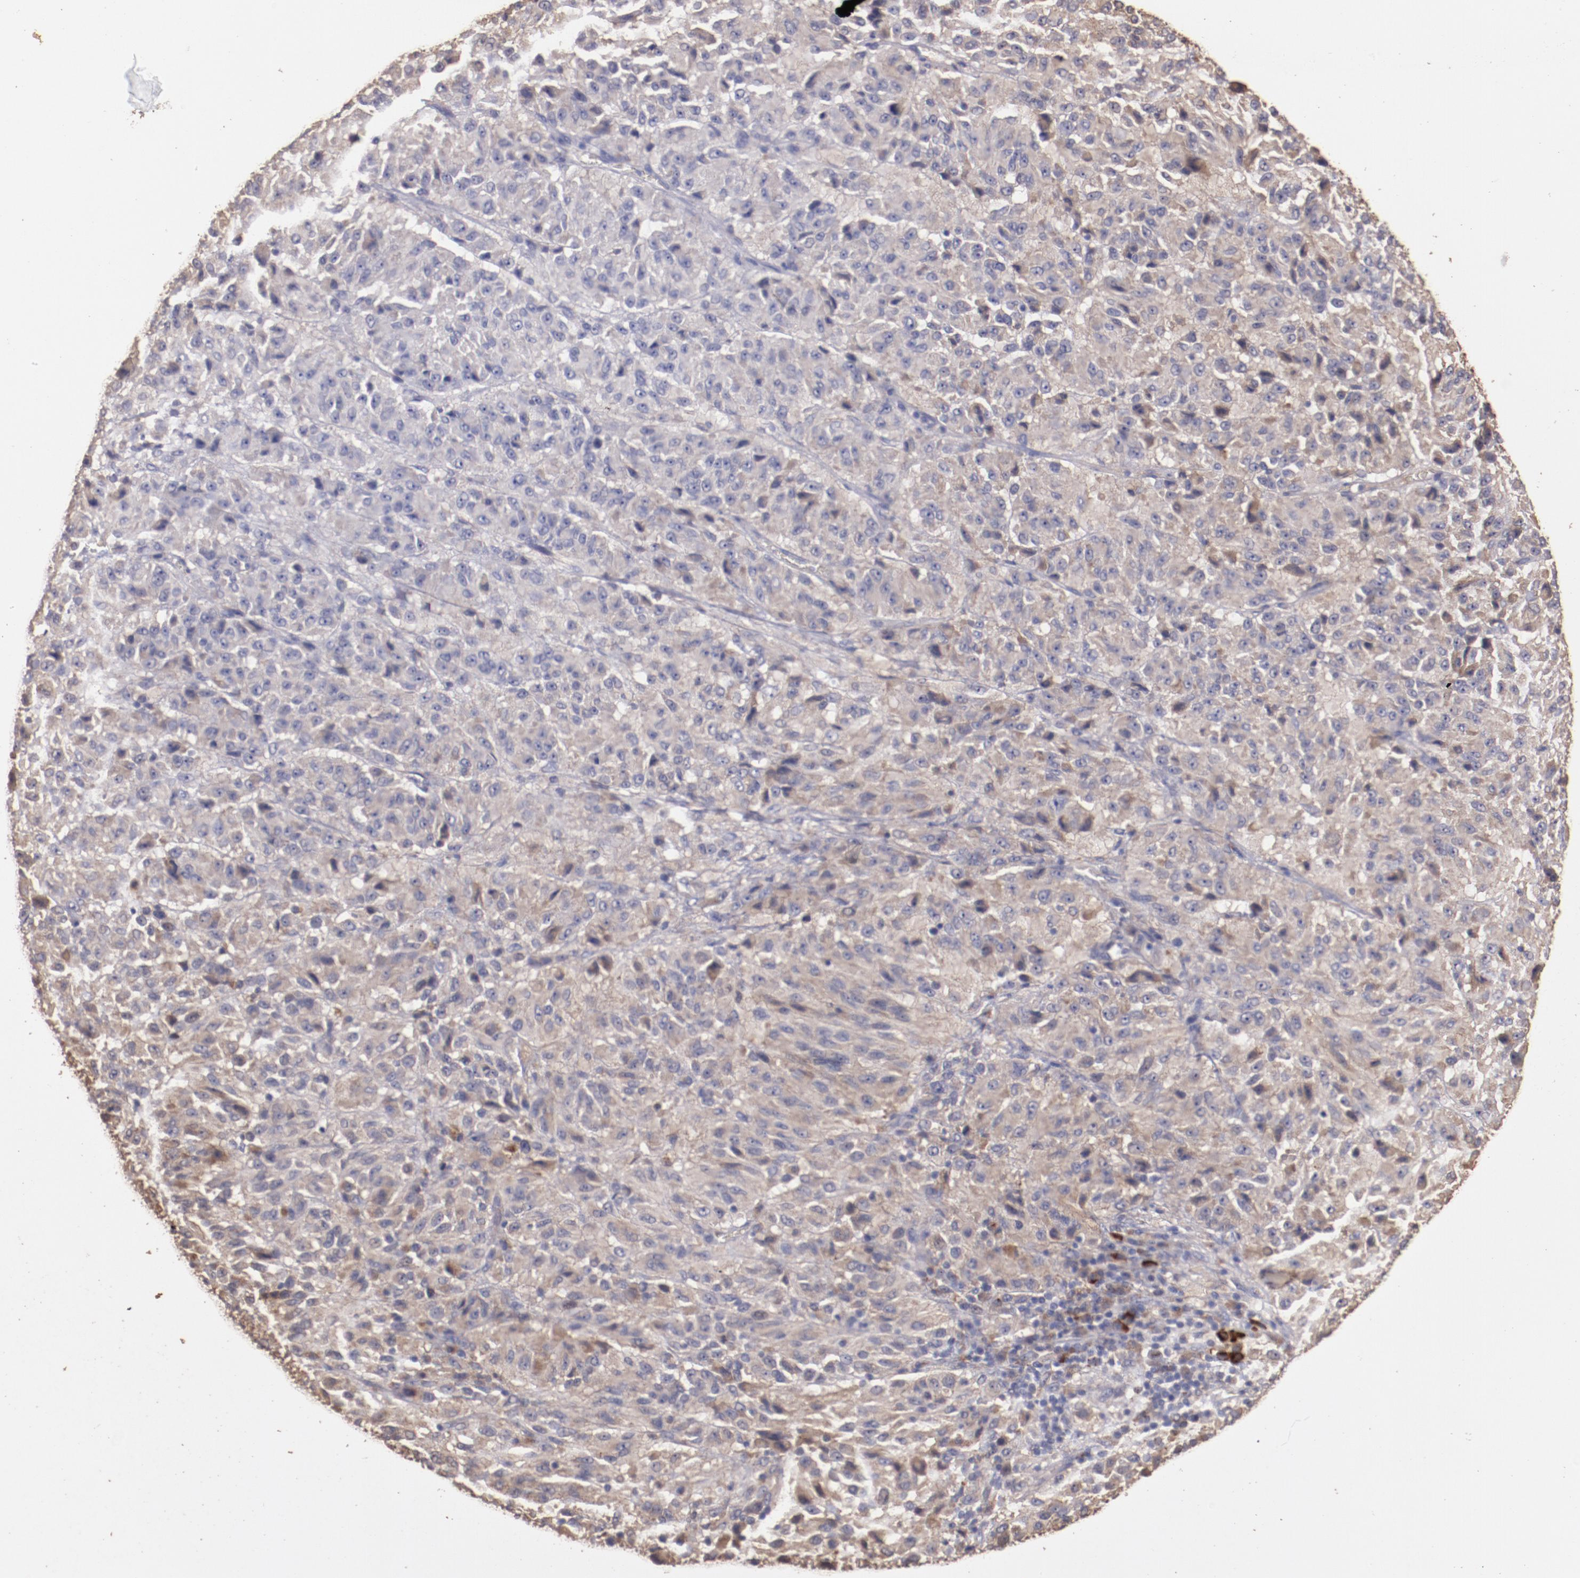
{"staining": {"intensity": "moderate", "quantity": ">75%", "location": "cytoplasmic/membranous"}, "tissue": "melanoma", "cell_type": "Tumor cells", "image_type": "cancer", "snomed": [{"axis": "morphology", "description": "Malignant melanoma, Metastatic site"}, {"axis": "topography", "description": "Lung"}], "caption": "A micrograph showing moderate cytoplasmic/membranous positivity in approximately >75% of tumor cells in malignant melanoma (metastatic site), as visualized by brown immunohistochemical staining.", "gene": "SRRD", "patient": {"sex": "male", "age": 64}}